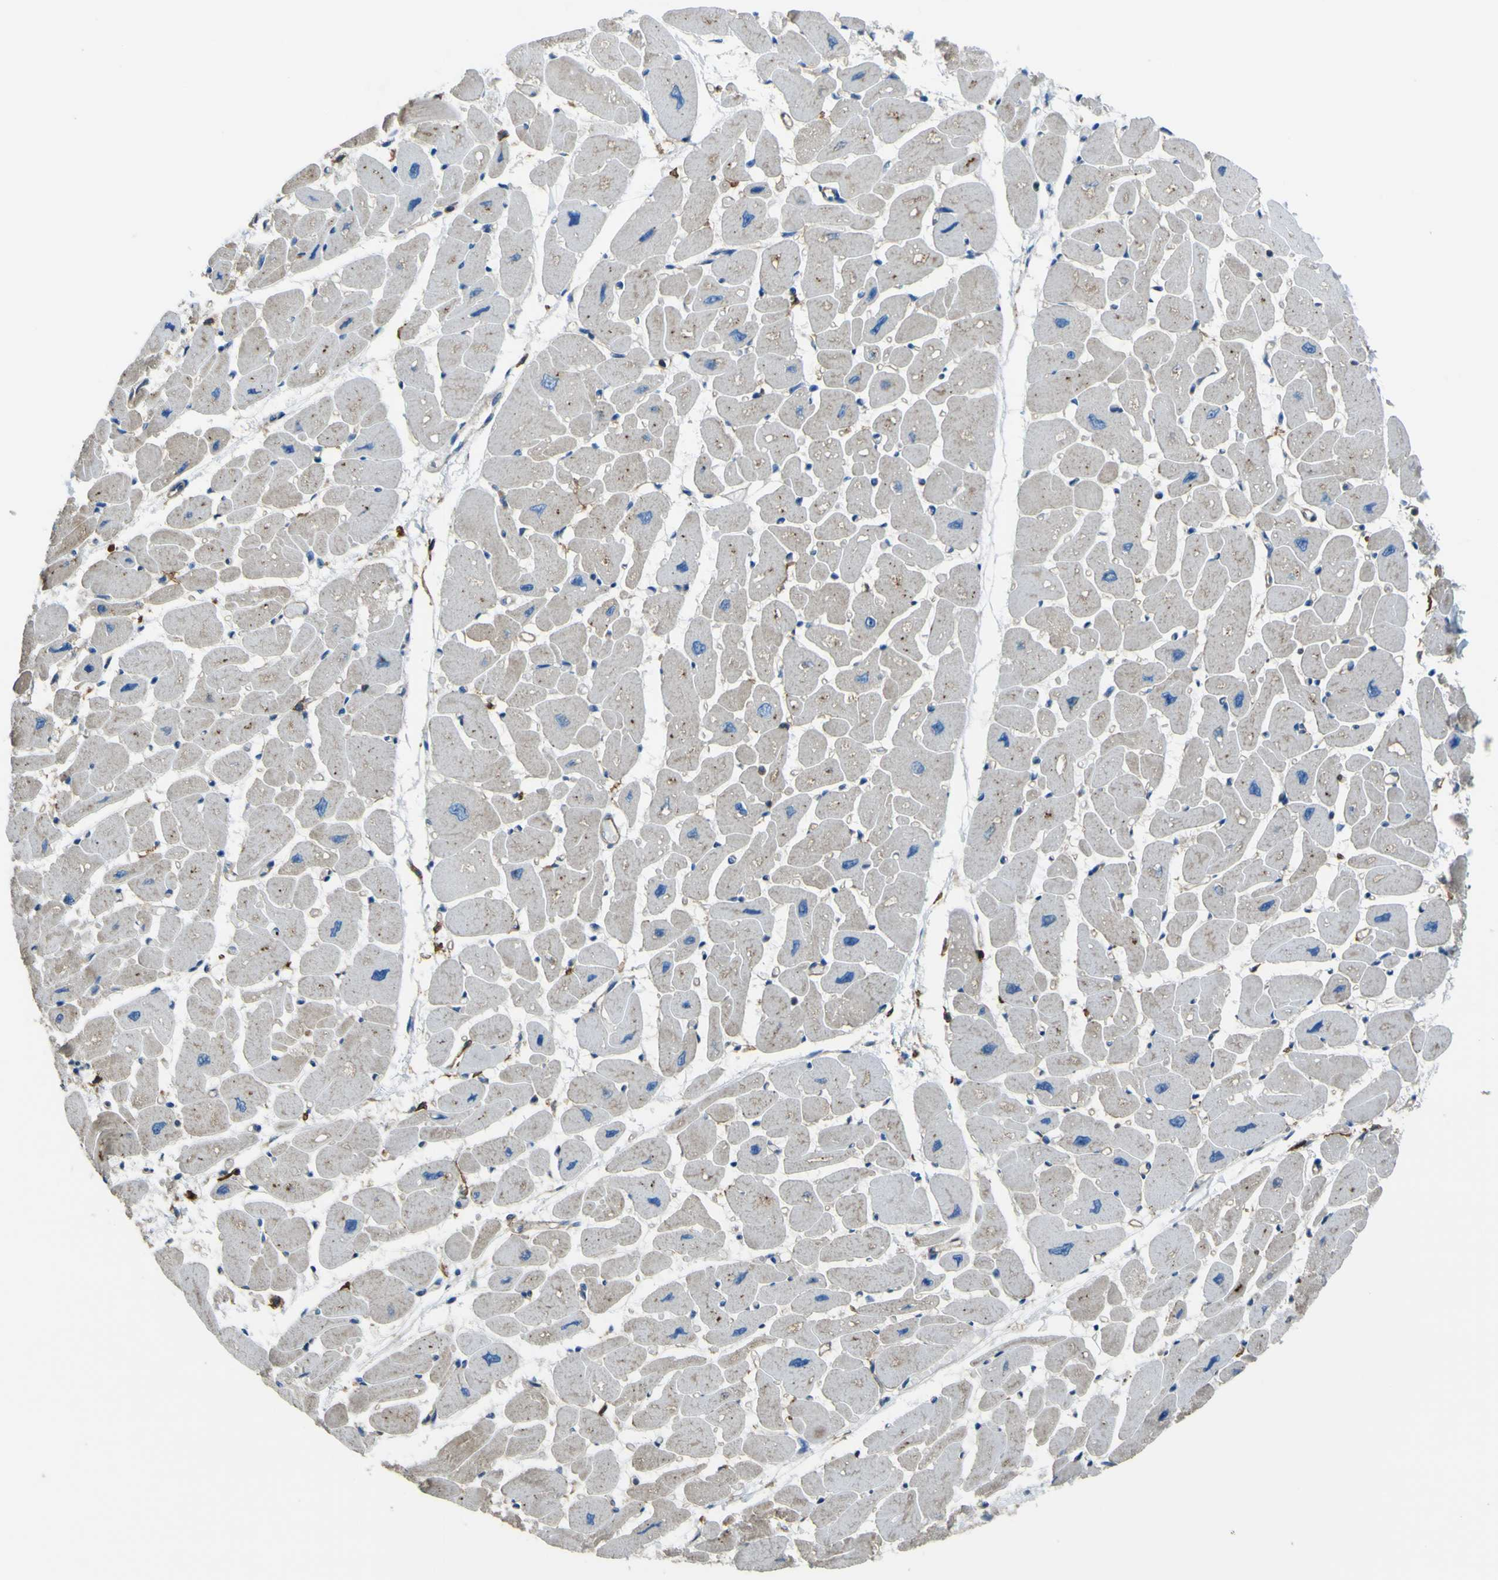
{"staining": {"intensity": "weak", "quantity": "<25%", "location": "cytoplasmic/membranous"}, "tissue": "heart muscle", "cell_type": "Cardiomyocytes", "image_type": "normal", "snomed": [{"axis": "morphology", "description": "Normal tissue, NOS"}, {"axis": "topography", "description": "Heart"}], "caption": "This is an immunohistochemistry histopathology image of benign human heart muscle. There is no staining in cardiomyocytes.", "gene": "LAIR1", "patient": {"sex": "female", "age": 54}}